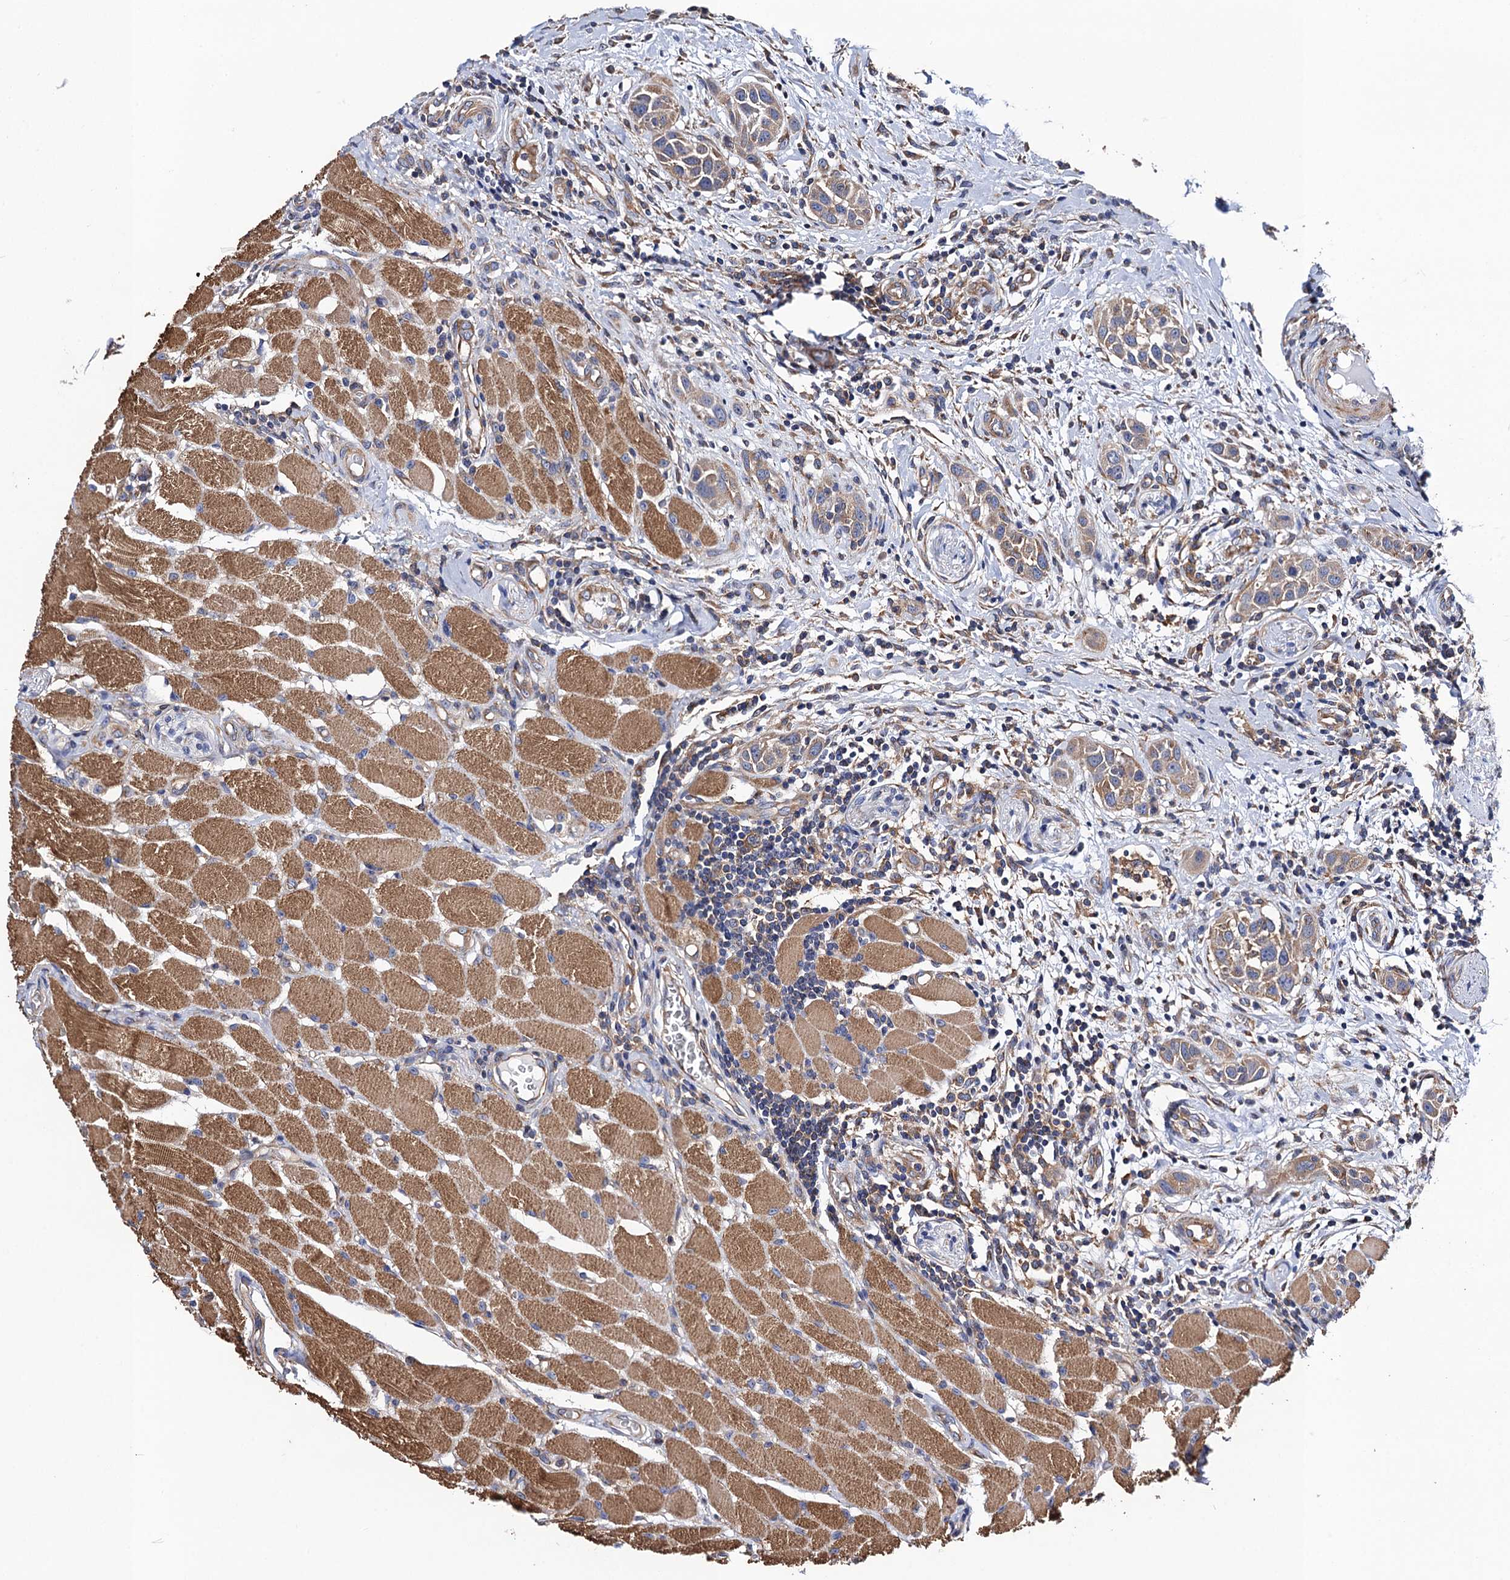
{"staining": {"intensity": "moderate", "quantity": "25%-75%", "location": "cytoplasmic/membranous"}, "tissue": "head and neck cancer", "cell_type": "Tumor cells", "image_type": "cancer", "snomed": [{"axis": "morphology", "description": "Squamous cell carcinoma, NOS"}, {"axis": "topography", "description": "Oral tissue"}, {"axis": "topography", "description": "Head-Neck"}], "caption": "Head and neck cancer (squamous cell carcinoma) stained with immunohistochemistry shows moderate cytoplasmic/membranous expression in about 25%-75% of tumor cells.", "gene": "DYDC1", "patient": {"sex": "female", "age": 50}}